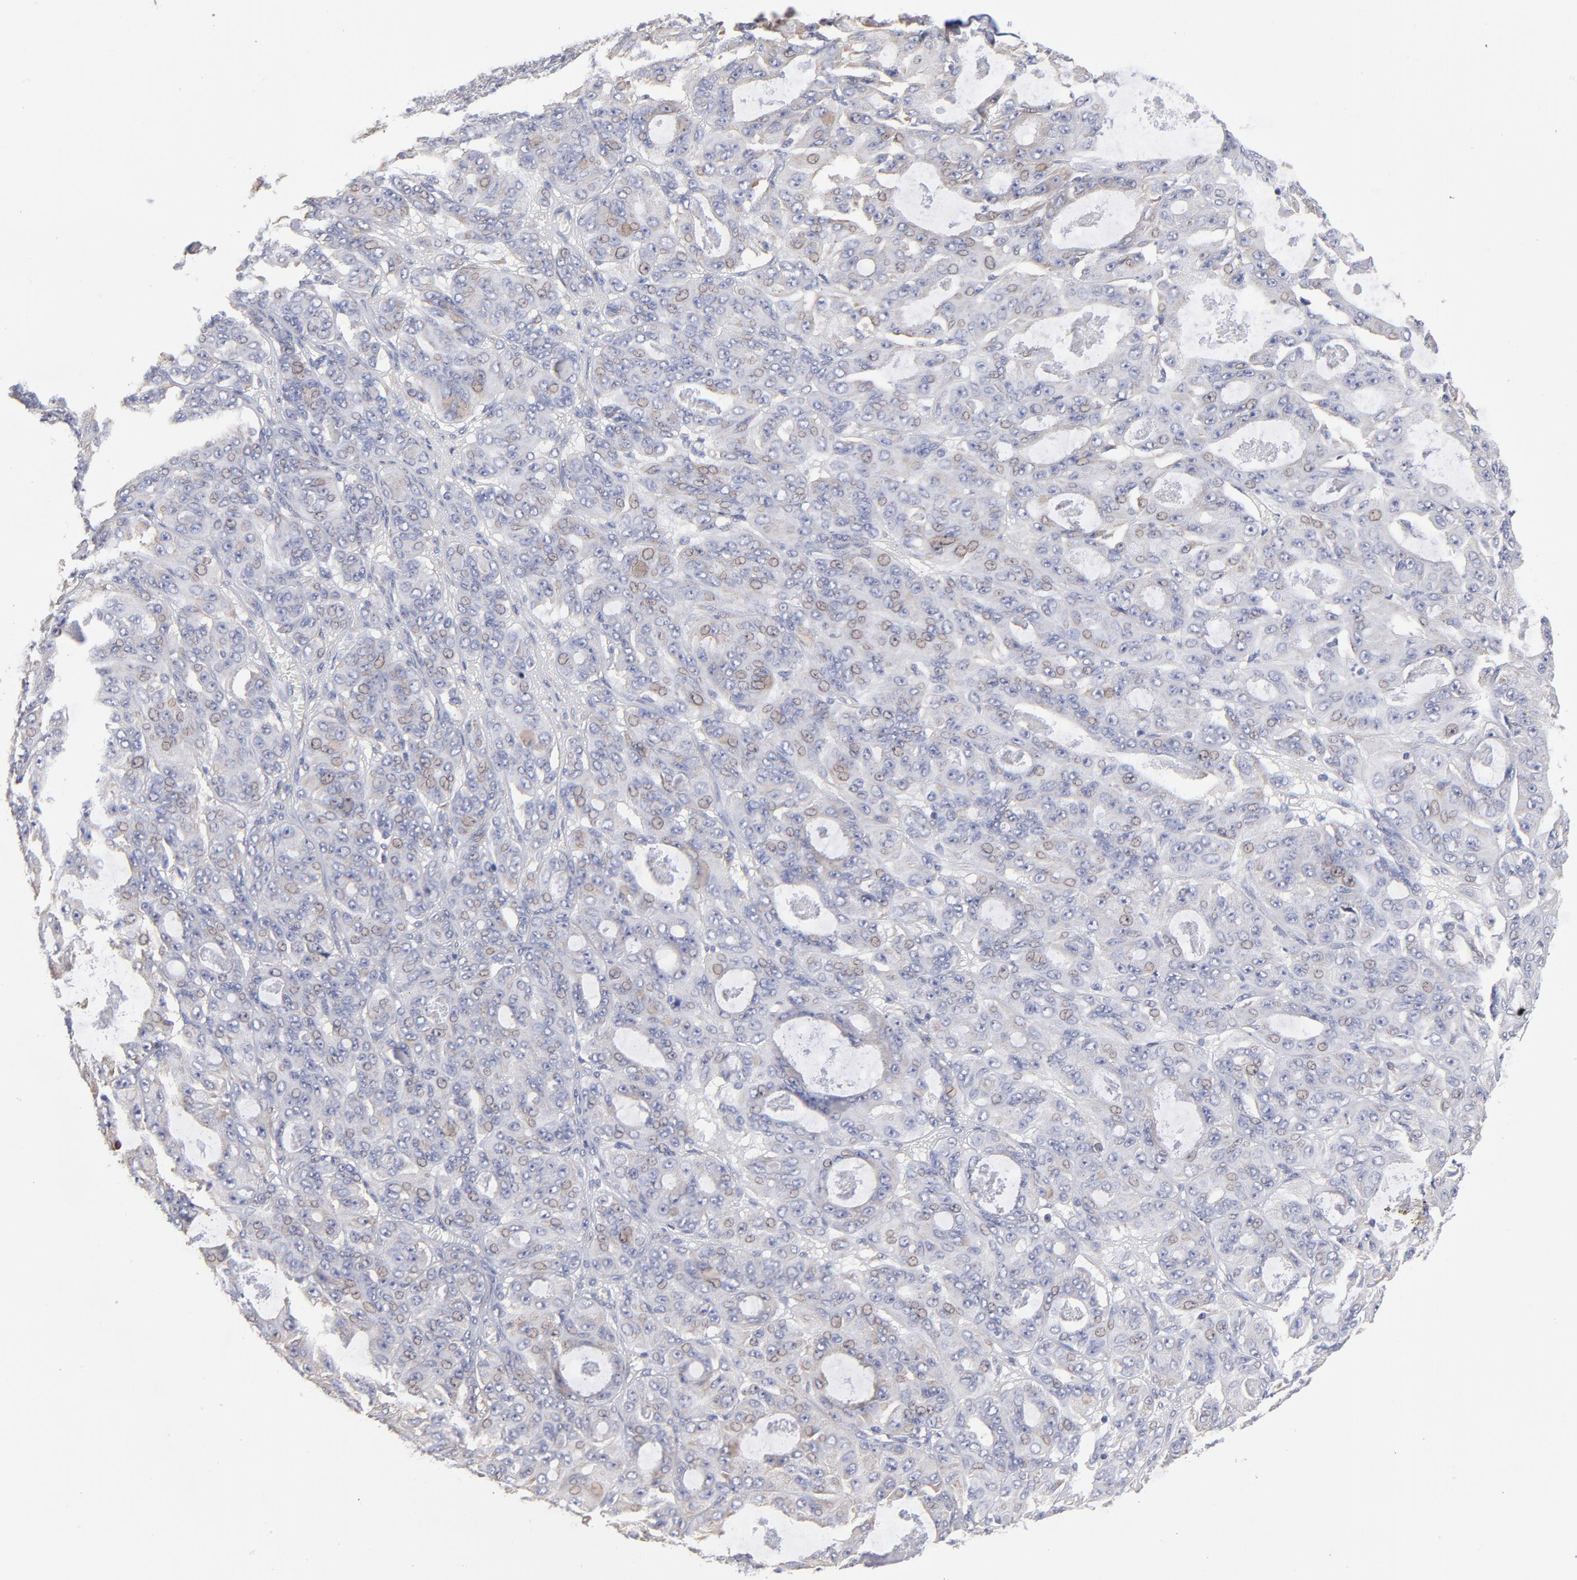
{"staining": {"intensity": "weak", "quantity": "25%-75%", "location": "nuclear"}, "tissue": "ovarian cancer", "cell_type": "Tumor cells", "image_type": "cancer", "snomed": [{"axis": "morphology", "description": "Carcinoma, endometroid"}, {"axis": "topography", "description": "Ovary"}], "caption": "DAB (3,3'-diaminobenzidine) immunohistochemical staining of ovarian endometroid carcinoma reveals weak nuclear protein expression in about 25%-75% of tumor cells.", "gene": "RPL3", "patient": {"sex": "female", "age": 61}}